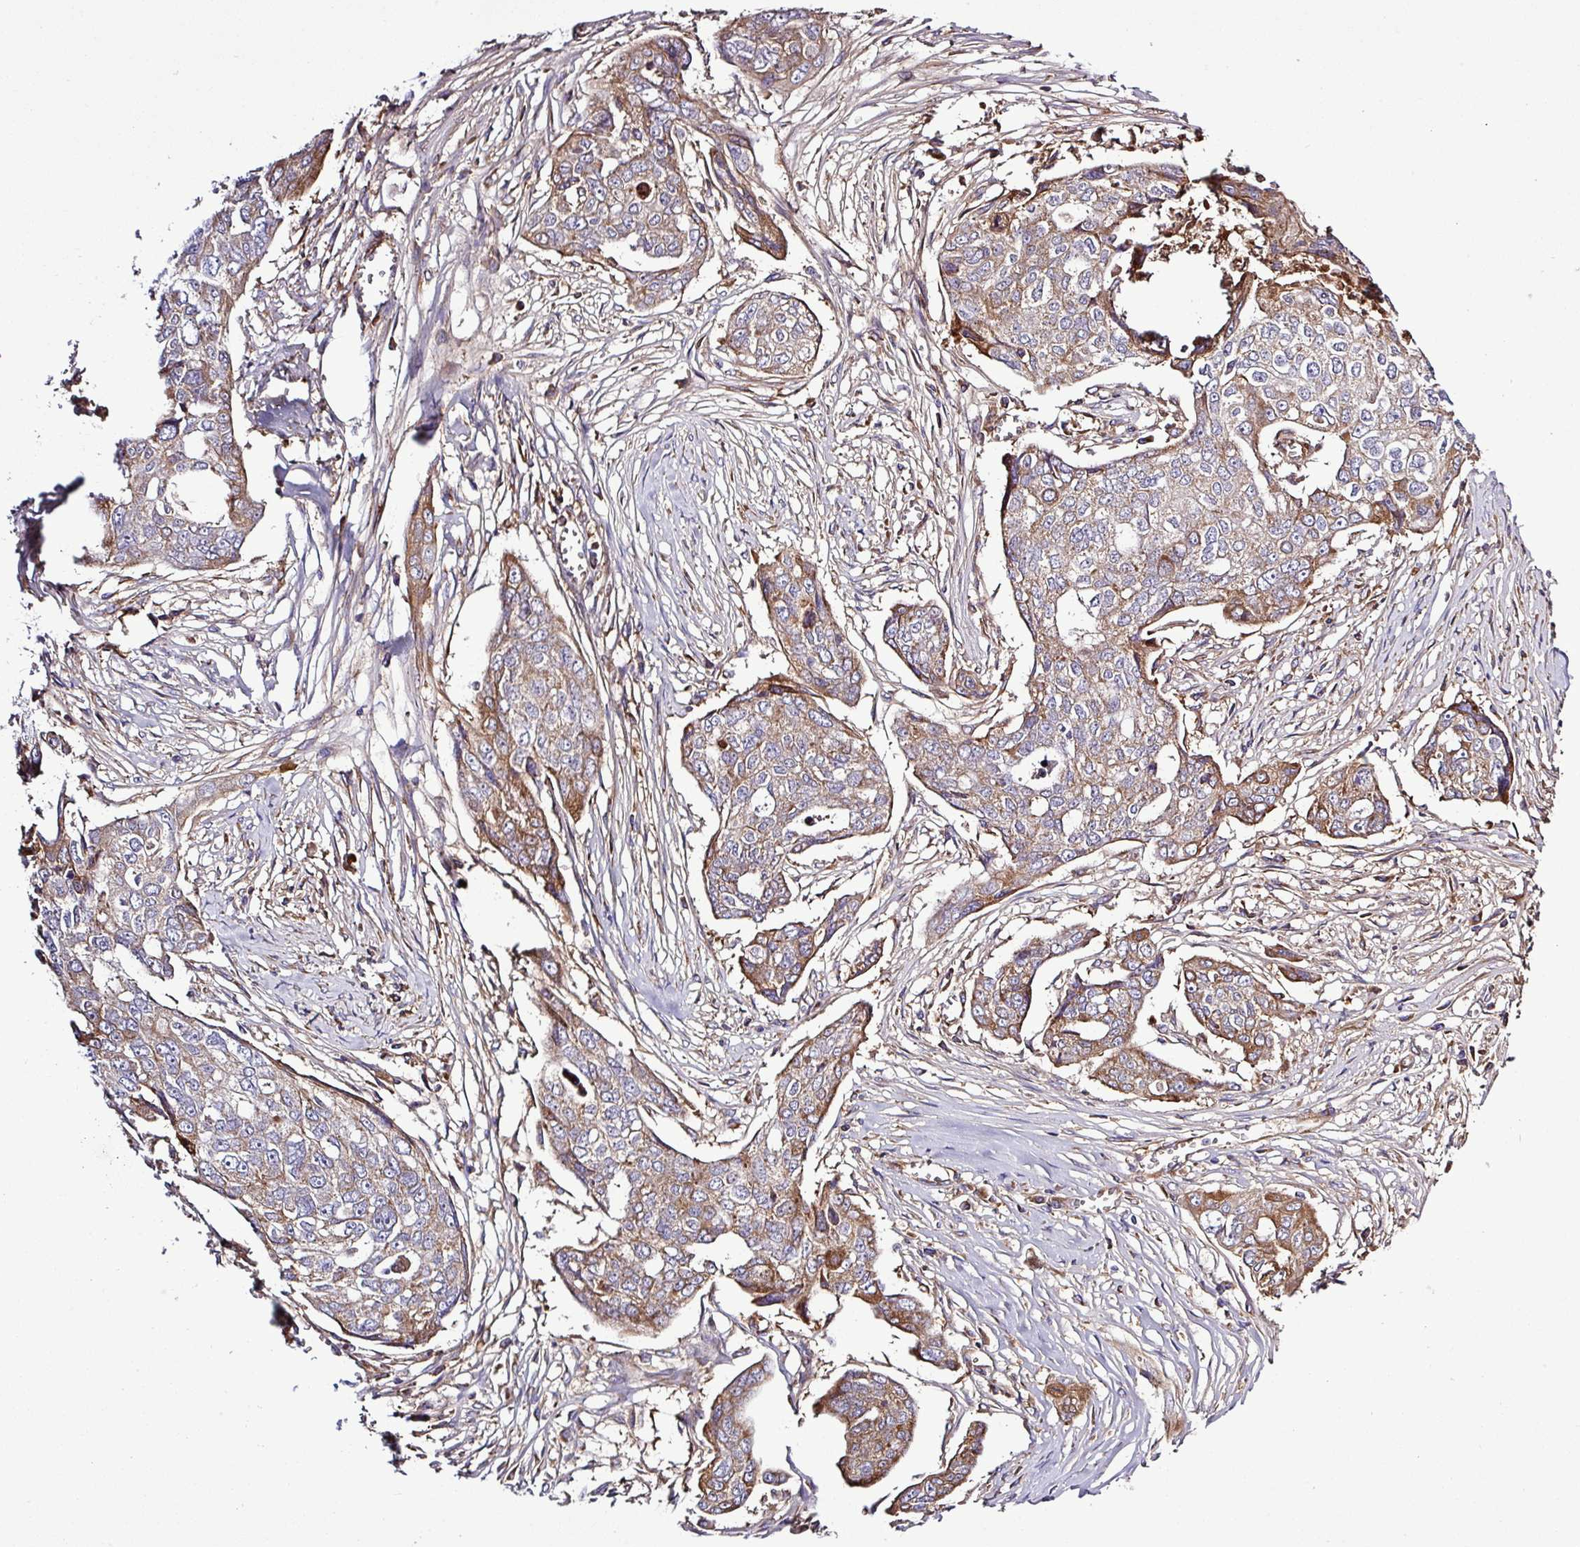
{"staining": {"intensity": "moderate", "quantity": "25%-75%", "location": "cytoplasmic/membranous"}, "tissue": "ovarian cancer", "cell_type": "Tumor cells", "image_type": "cancer", "snomed": [{"axis": "morphology", "description": "Carcinoma, endometroid"}, {"axis": "topography", "description": "Ovary"}], "caption": "Immunohistochemistry histopathology image of human ovarian endometroid carcinoma stained for a protein (brown), which shows medium levels of moderate cytoplasmic/membranous expression in about 25%-75% of tumor cells.", "gene": "CWH43", "patient": {"sex": "female", "age": 70}}